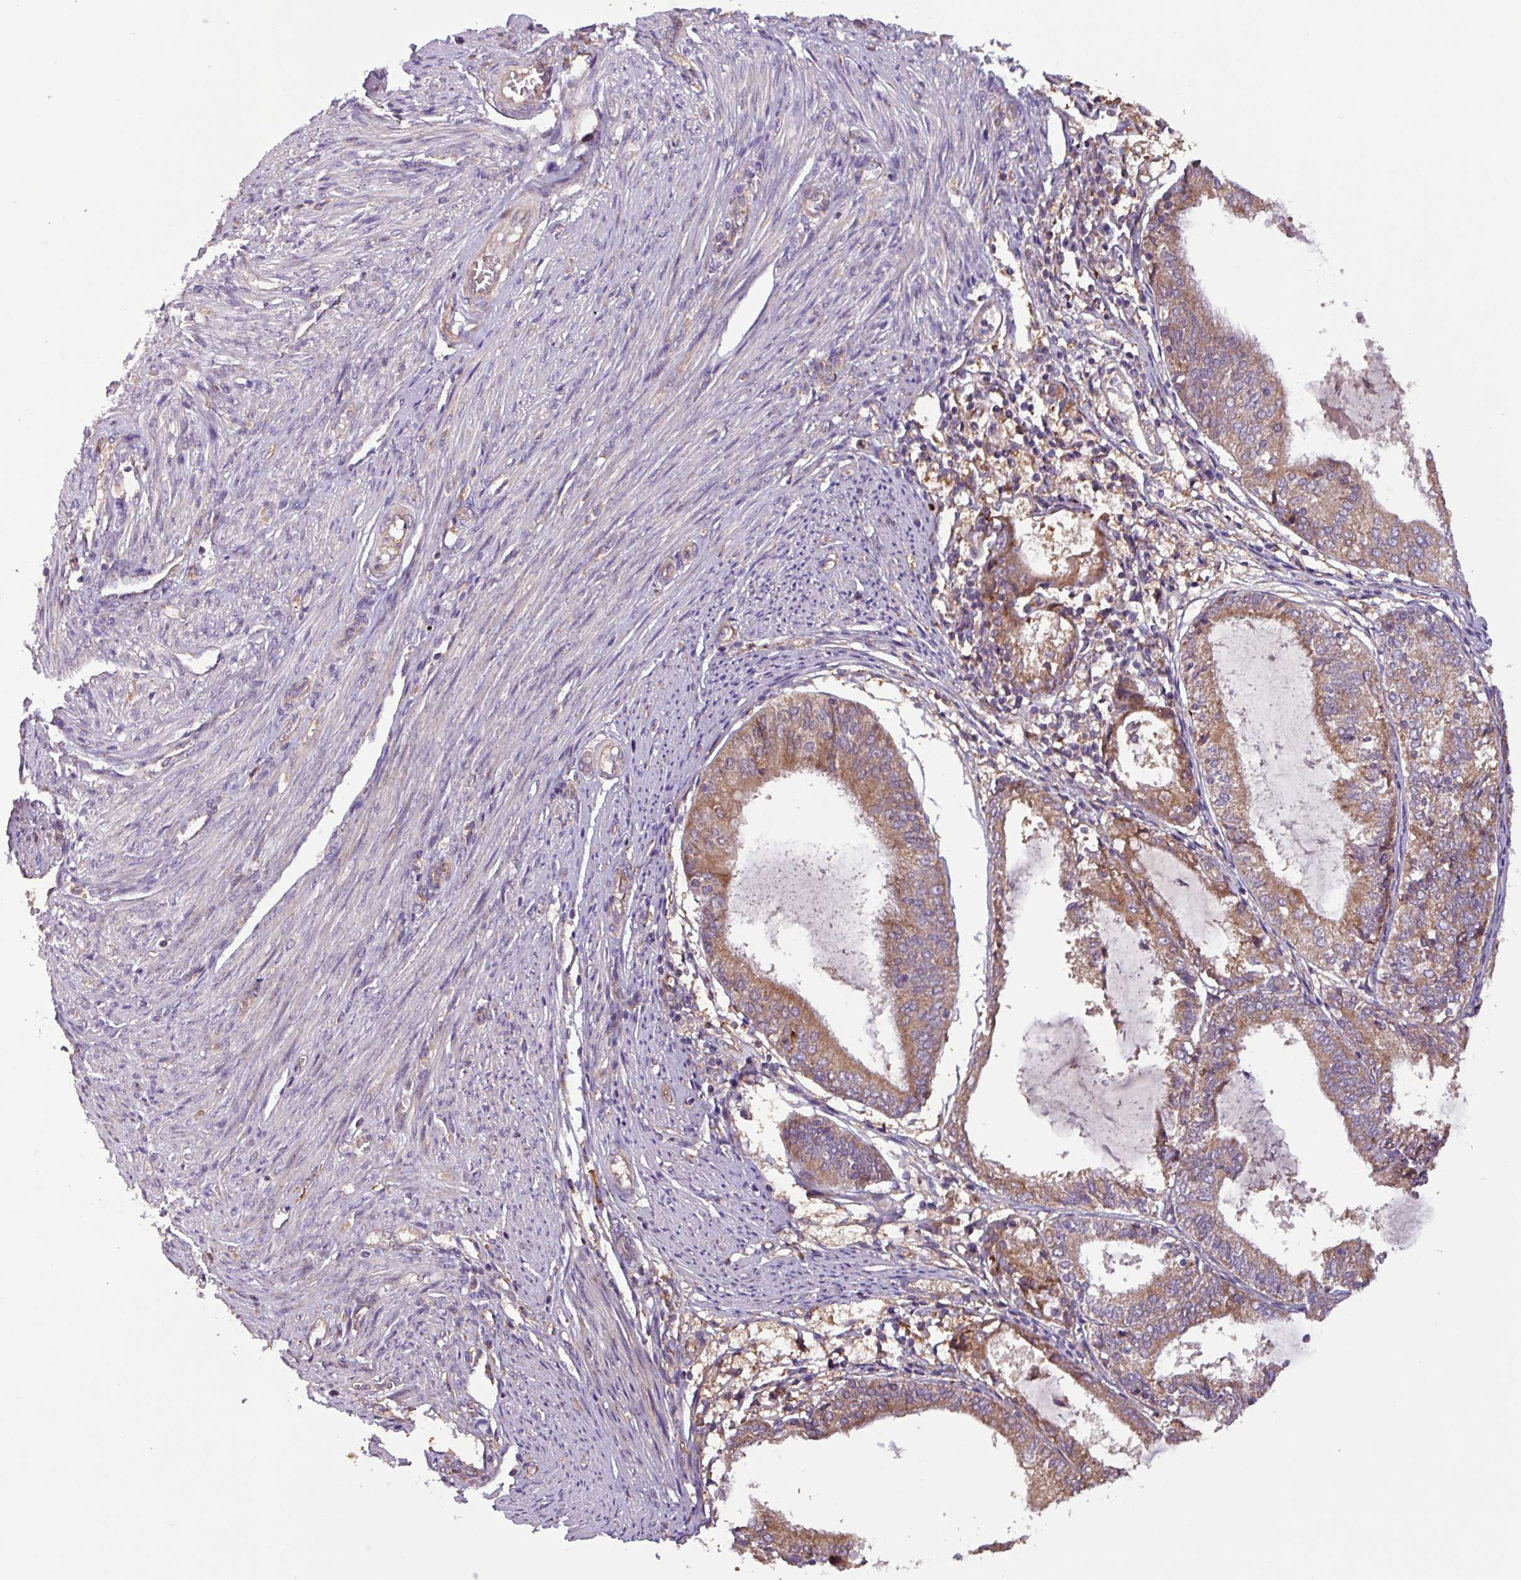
{"staining": {"intensity": "moderate", "quantity": ">75%", "location": "cytoplasmic/membranous"}, "tissue": "endometrial cancer", "cell_type": "Tumor cells", "image_type": "cancer", "snomed": [{"axis": "morphology", "description": "Adenocarcinoma, NOS"}, {"axis": "topography", "description": "Endometrium"}], "caption": "Tumor cells demonstrate medium levels of moderate cytoplasmic/membranous expression in about >75% of cells in human endometrial cancer. (DAB (3,3'-diaminobenzidine) = brown stain, brightfield microscopy at high magnification).", "gene": "PTPRQ", "patient": {"sex": "female", "age": 81}}